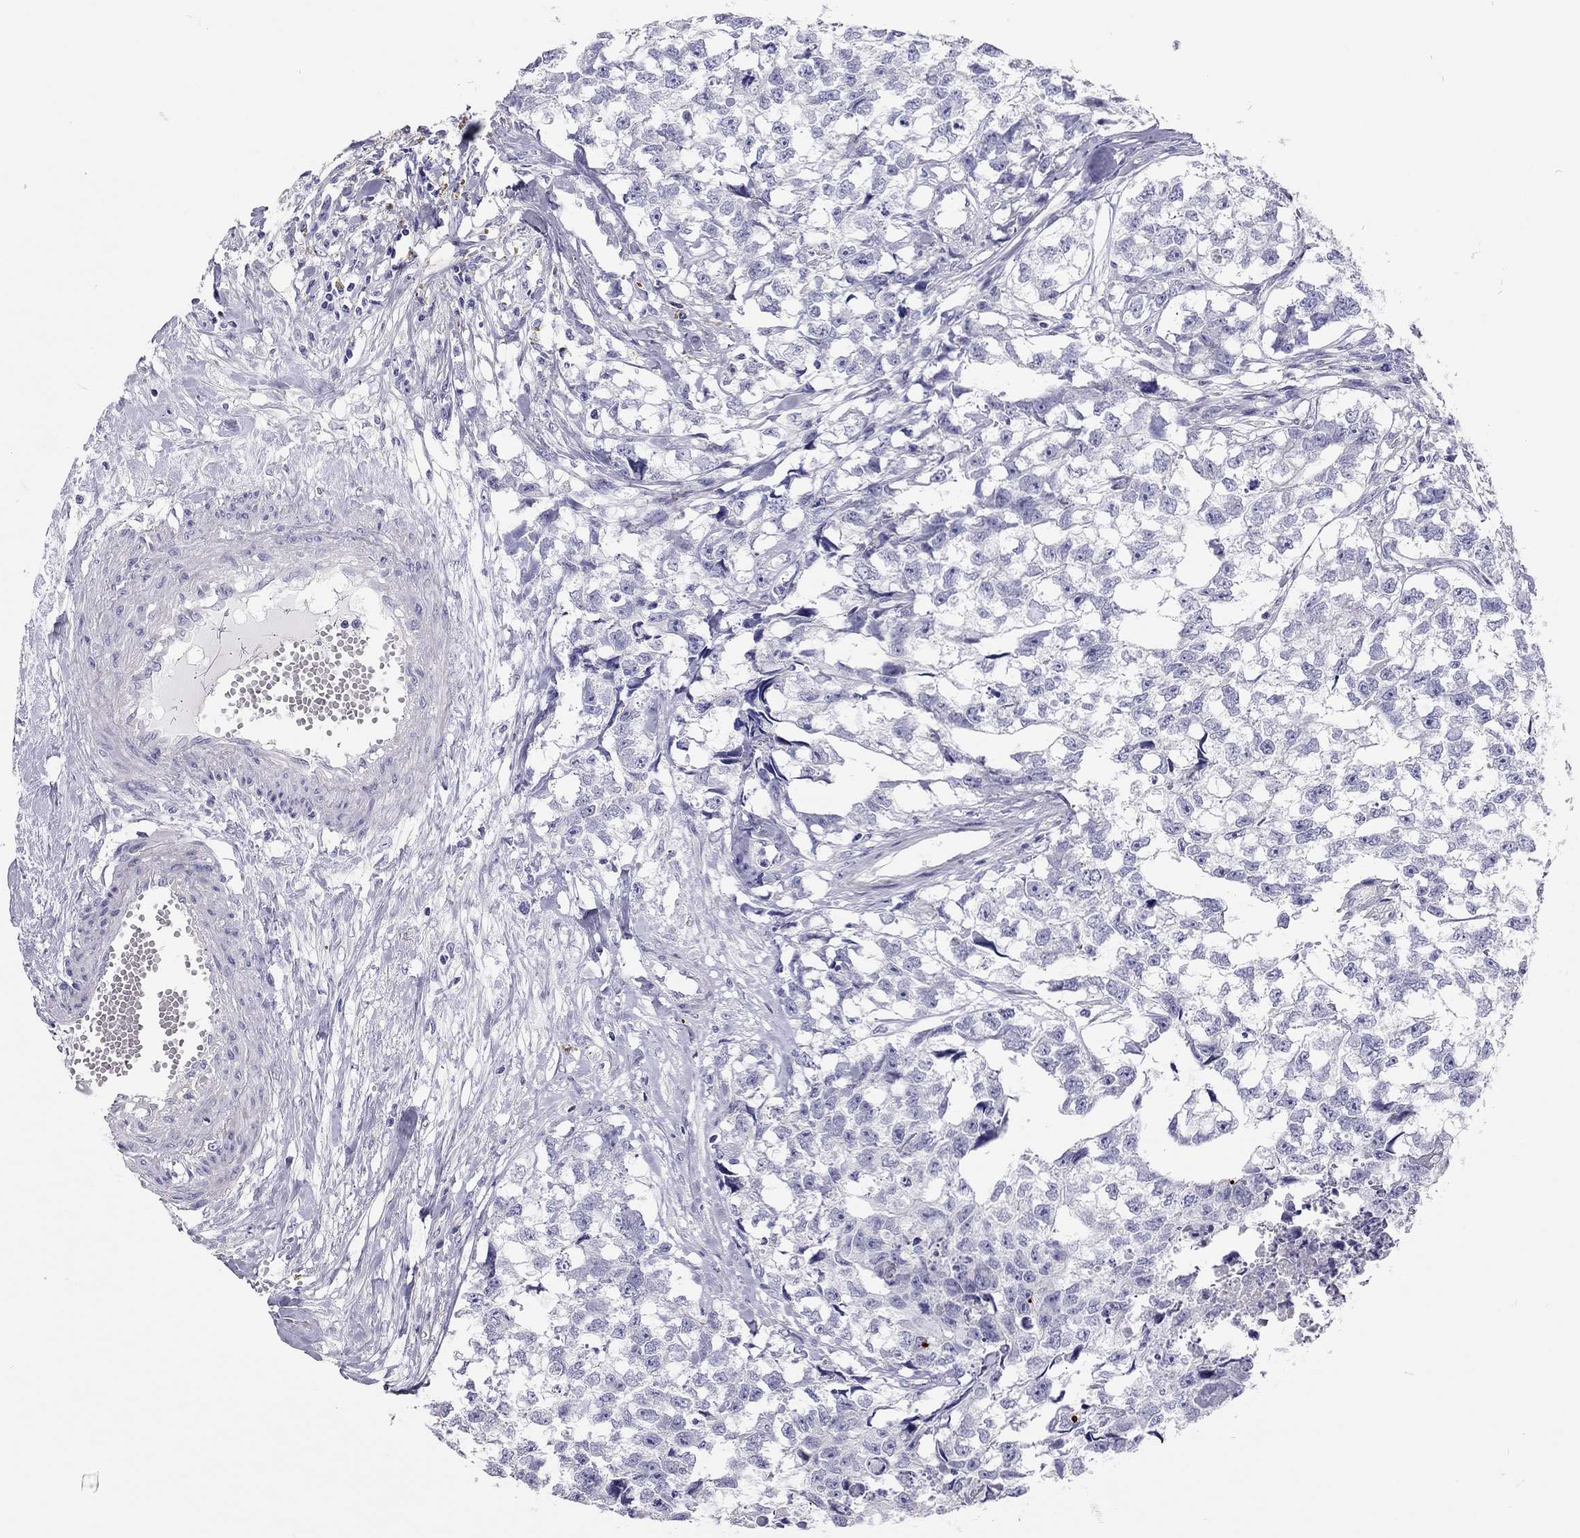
{"staining": {"intensity": "negative", "quantity": "none", "location": "none"}, "tissue": "testis cancer", "cell_type": "Tumor cells", "image_type": "cancer", "snomed": [{"axis": "morphology", "description": "Carcinoma, Embryonal, NOS"}, {"axis": "morphology", "description": "Teratoma, malignant, NOS"}, {"axis": "topography", "description": "Testis"}], "caption": "DAB (3,3'-diaminobenzidine) immunohistochemical staining of human testis cancer demonstrates no significant expression in tumor cells. Brightfield microscopy of immunohistochemistry stained with DAB (brown) and hematoxylin (blue), captured at high magnification.", "gene": "SCARB1", "patient": {"sex": "male", "age": 44}}